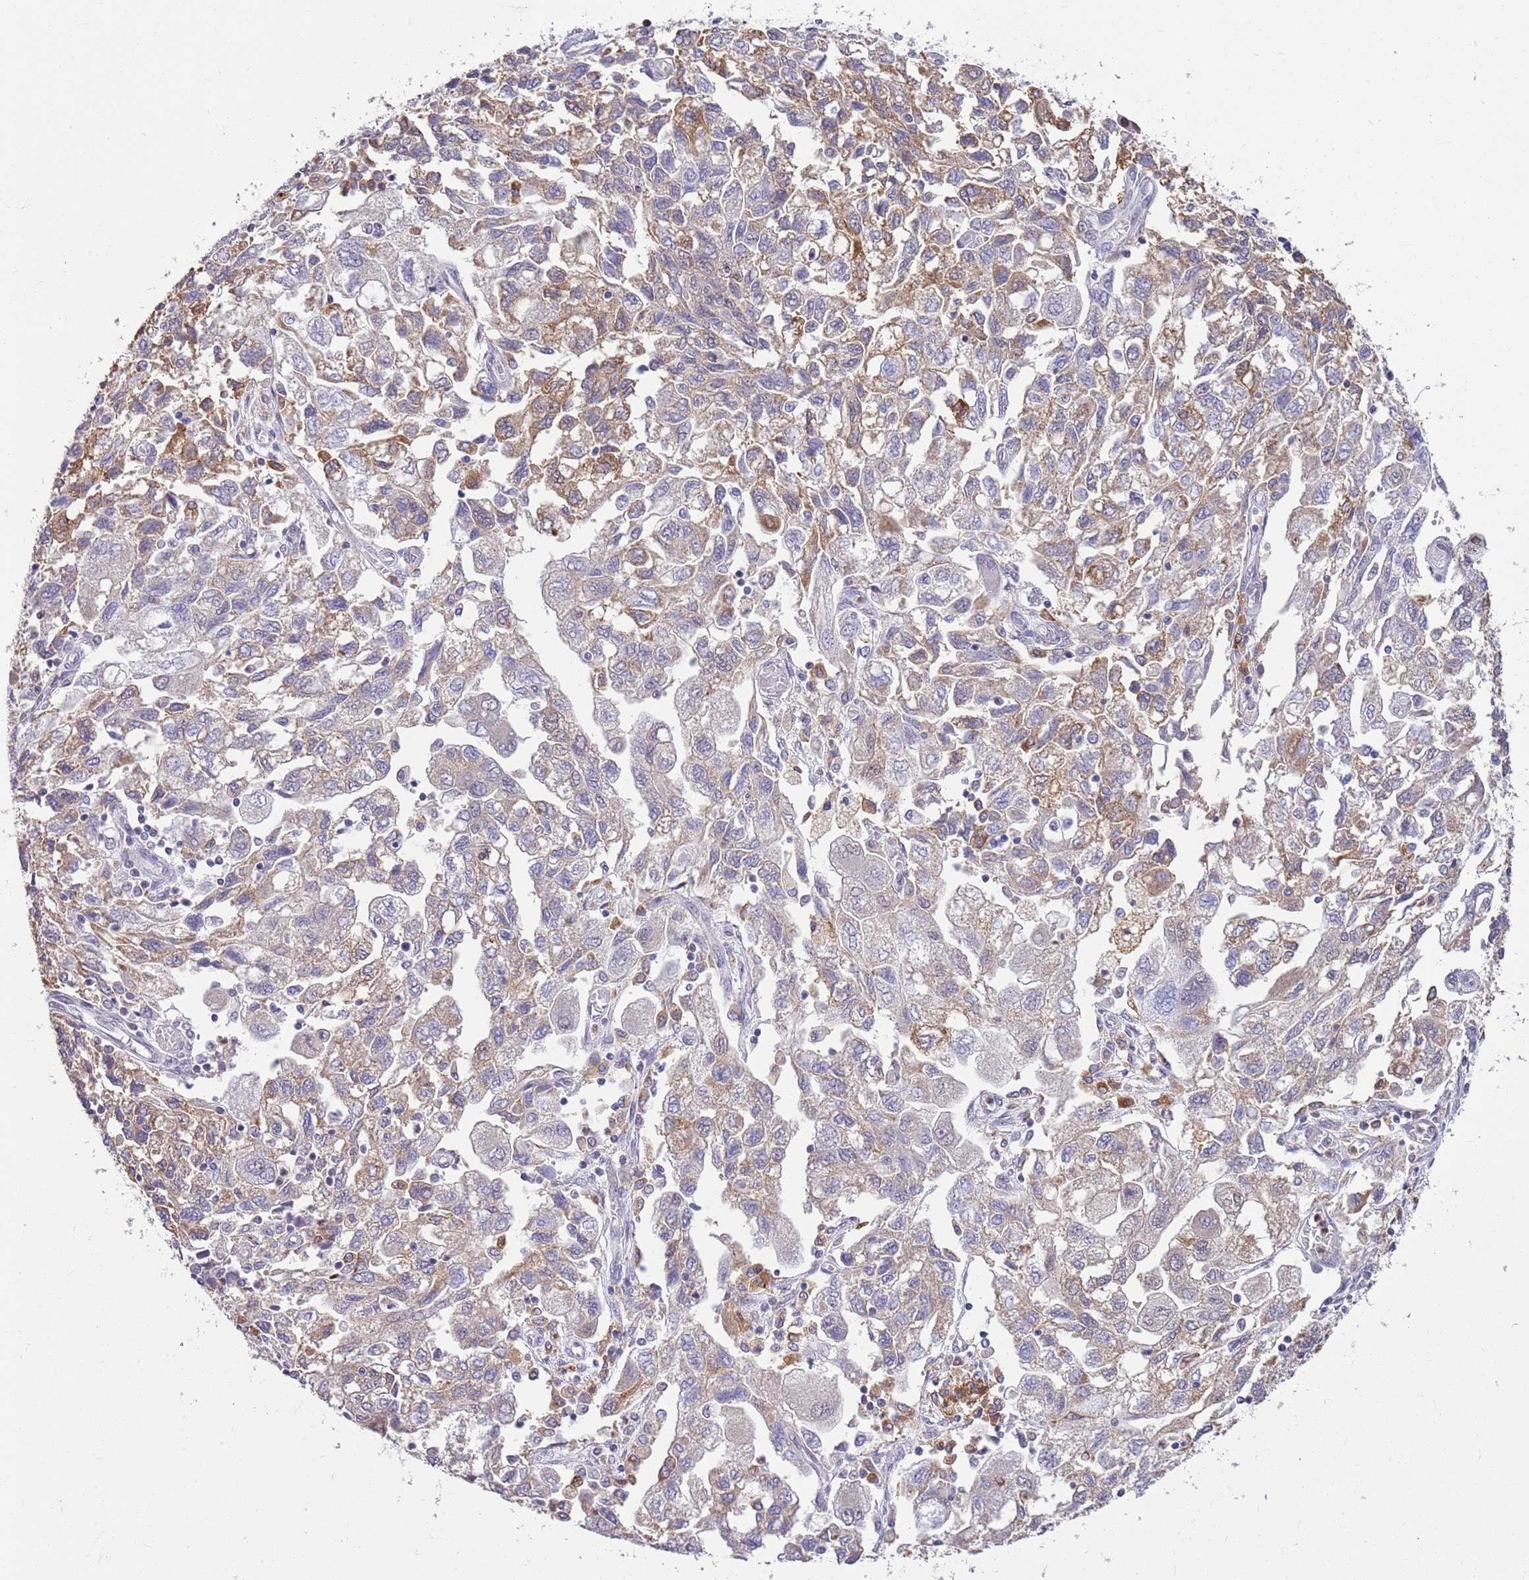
{"staining": {"intensity": "weak", "quantity": "25%-75%", "location": "cytoplasmic/membranous"}, "tissue": "ovarian cancer", "cell_type": "Tumor cells", "image_type": "cancer", "snomed": [{"axis": "morphology", "description": "Carcinoma, NOS"}, {"axis": "morphology", "description": "Cystadenocarcinoma, serous, NOS"}, {"axis": "topography", "description": "Ovary"}], "caption": "Approximately 25%-75% of tumor cells in ovarian cancer exhibit weak cytoplasmic/membranous protein staining as visualized by brown immunohistochemical staining.", "gene": "DHX32", "patient": {"sex": "female", "age": 69}}